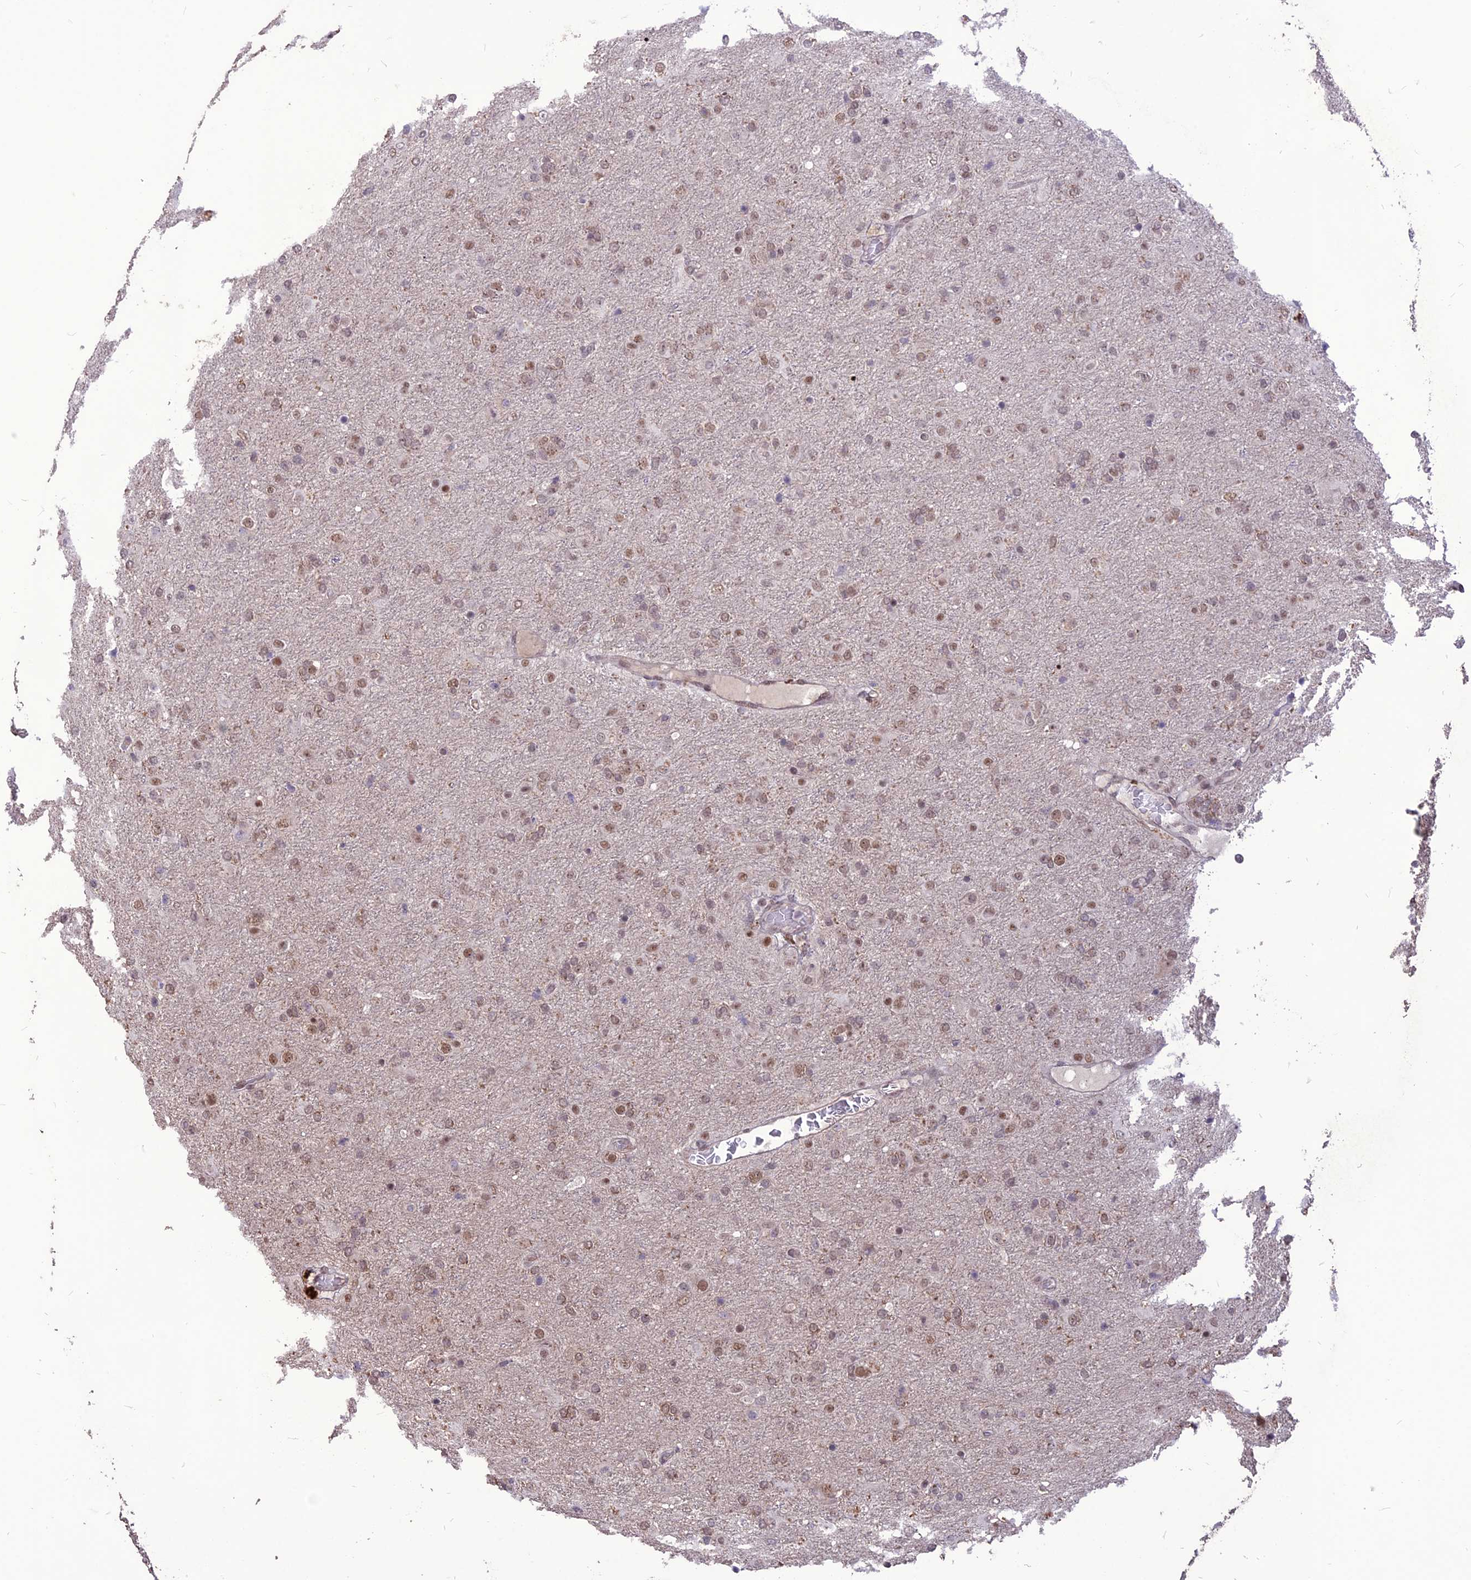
{"staining": {"intensity": "moderate", "quantity": ">75%", "location": "nuclear"}, "tissue": "glioma", "cell_type": "Tumor cells", "image_type": "cancer", "snomed": [{"axis": "morphology", "description": "Glioma, malignant, Low grade"}, {"axis": "topography", "description": "Brain"}], "caption": "DAB immunohistochemical staining of human glioma displays moderate nuclear protein staining in approximately >75% of tumor cells.", "gene": "DIS3", "patient": {"sex": "male", "age": 65}}